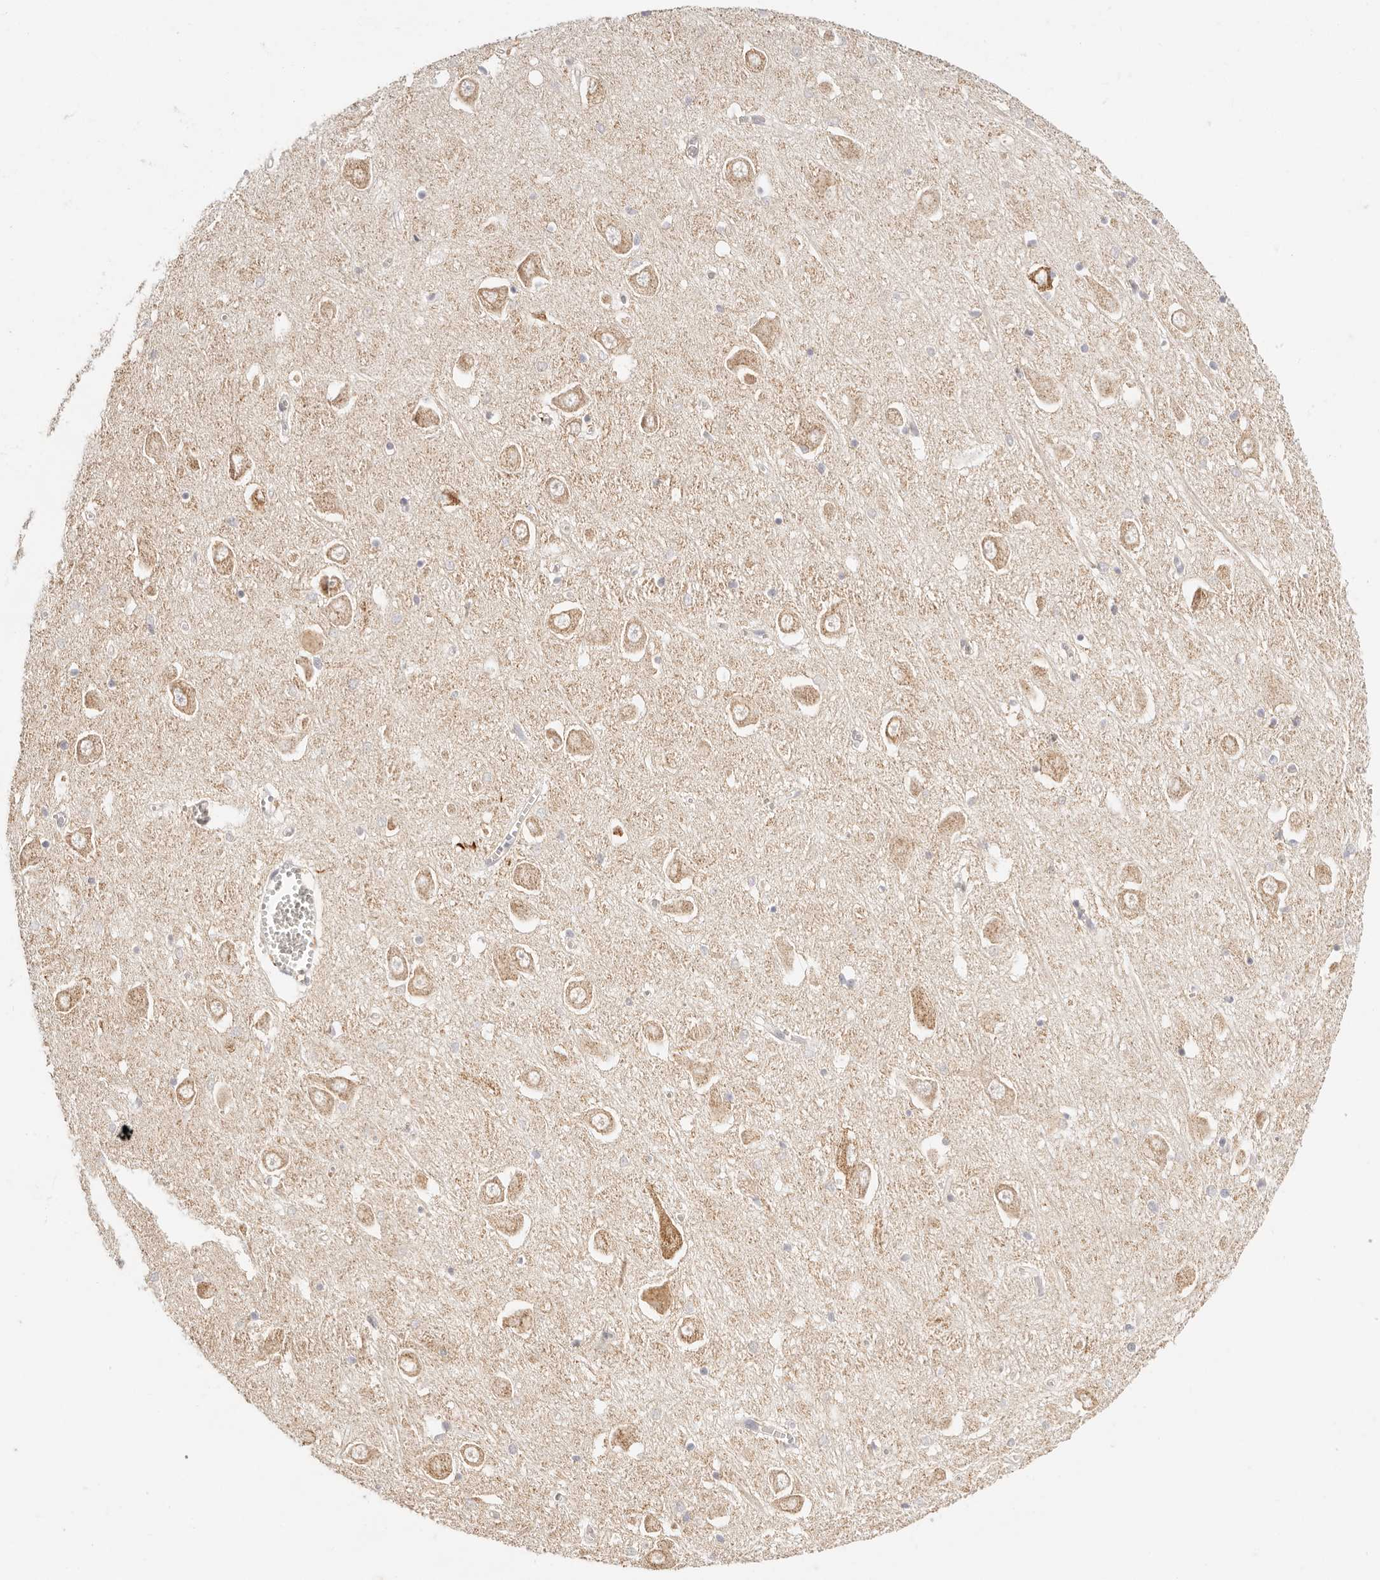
{"staining": {"intensity": "negative", "quantity": "none", "location": "none"}, "tissue": "hippocampus", "cell_type": "Glial cells", "image_type": "normal", "snomed": [{"axis": "morphology", "description": "Normal tissue, NOS"}, {"axis": "topography", "description": "Hippocampus"}], "caption": "Hippocampus stained for a protein using IHC shows no staining glial cells.", "gene": "HK2", "patient": {"sex": "male", "age": 70}}